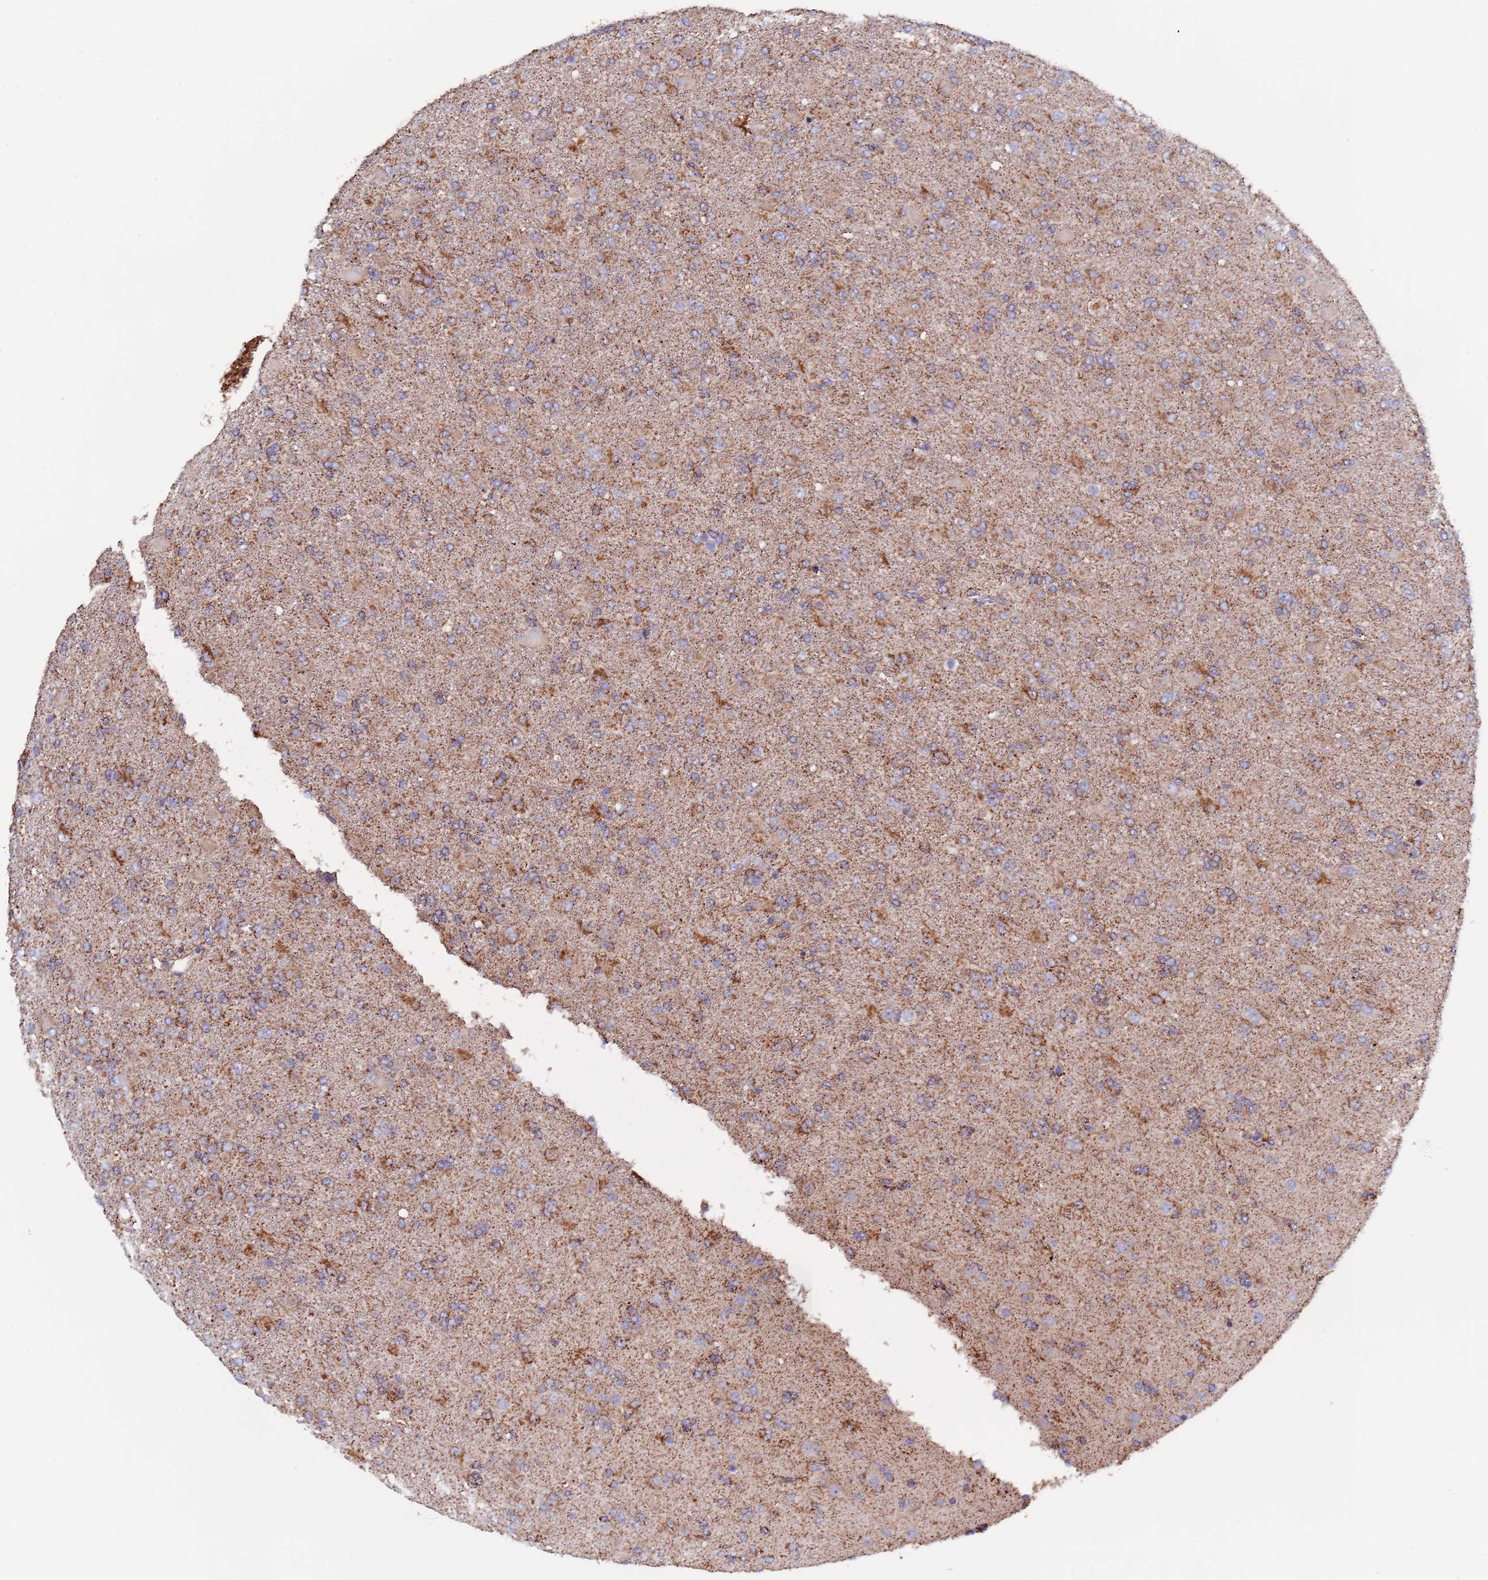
{"staining": {"intensity": "moderate", "quantity": ">75%", "location": "cytoplasmic/membranous"}, "tissue": "glioma", "cell_type": "Tumor cells", "image_type": "cancer", "snomed": [{"axis": "morphology", "description": "Glioma, malignant, Low grade"}, {"axis": "topography", "description": "Brain"}], "caption": "IHC histopathology image of neoplastic tissue: human glioma stained using immunohistochemistry (IHC) shows medium levels of moderate protein expression localized specifically in the cytoplasmic/membranous of tumor cells, appearing as a cytoplasmic/membranous brown color.", "gene": "PGP", "patient": {"sex": "male", "age": 65}}